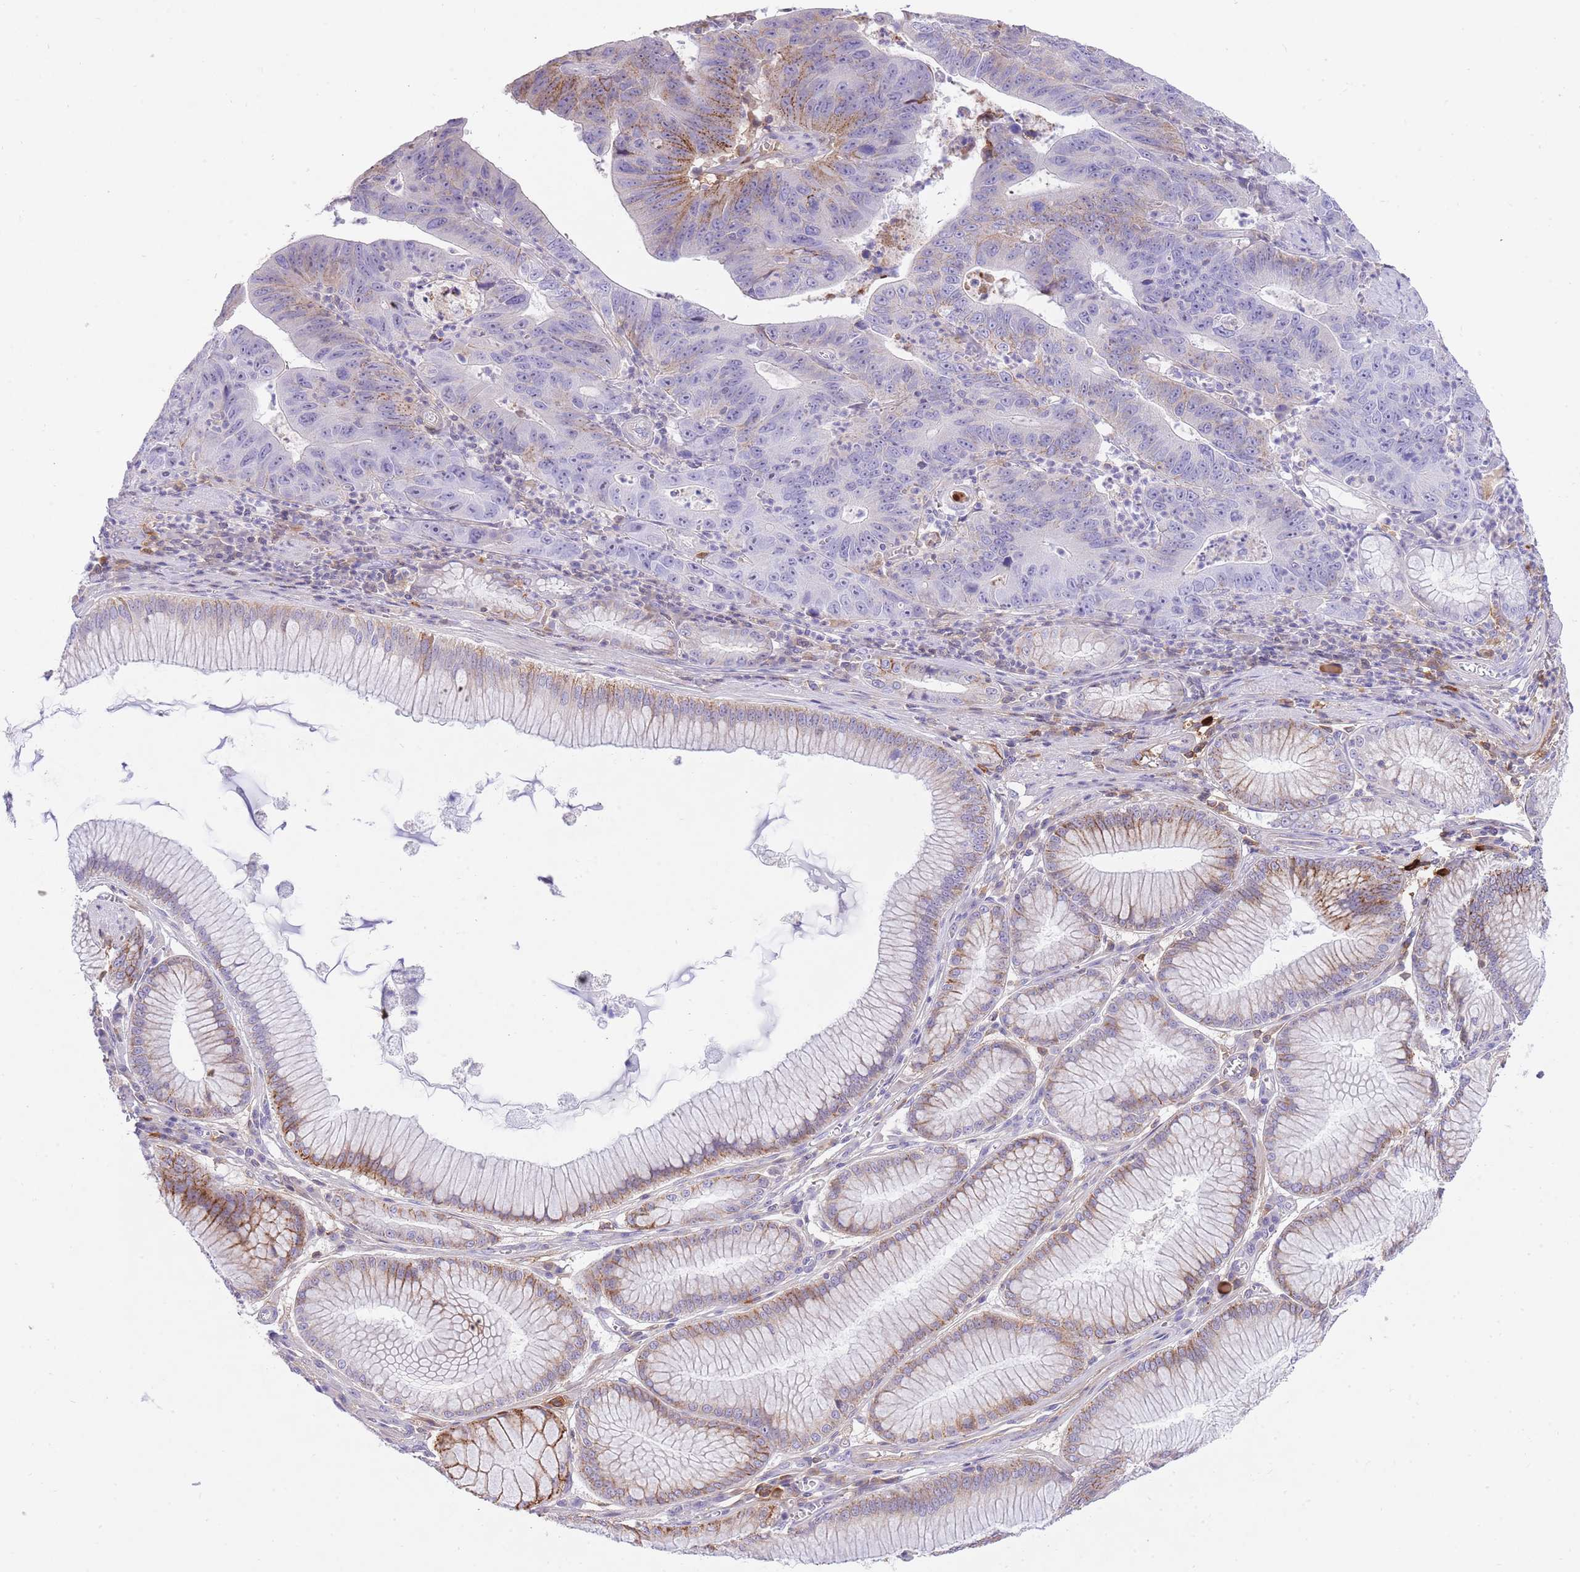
{"staining": {"intensity": "moderate", "quantity": "<25%", "location": "cytoplasmic/membranous"}, "tissue": "stomach cancer", "cell_type": "Tumor cells", "image_type": "cancer", "snomed": [{"axis": "morphology", "description": "Adenocarcinoma, NOS"}, {"axis": "topography", "description": "Stomach"}], "caption": "Moderate cytoplasmic/membranous protein expression is identified in about <25% of tumor cells in stomach adenocarcinoma.", "gene": "HRG", "patient": {"sex": "male", "age": 59}}